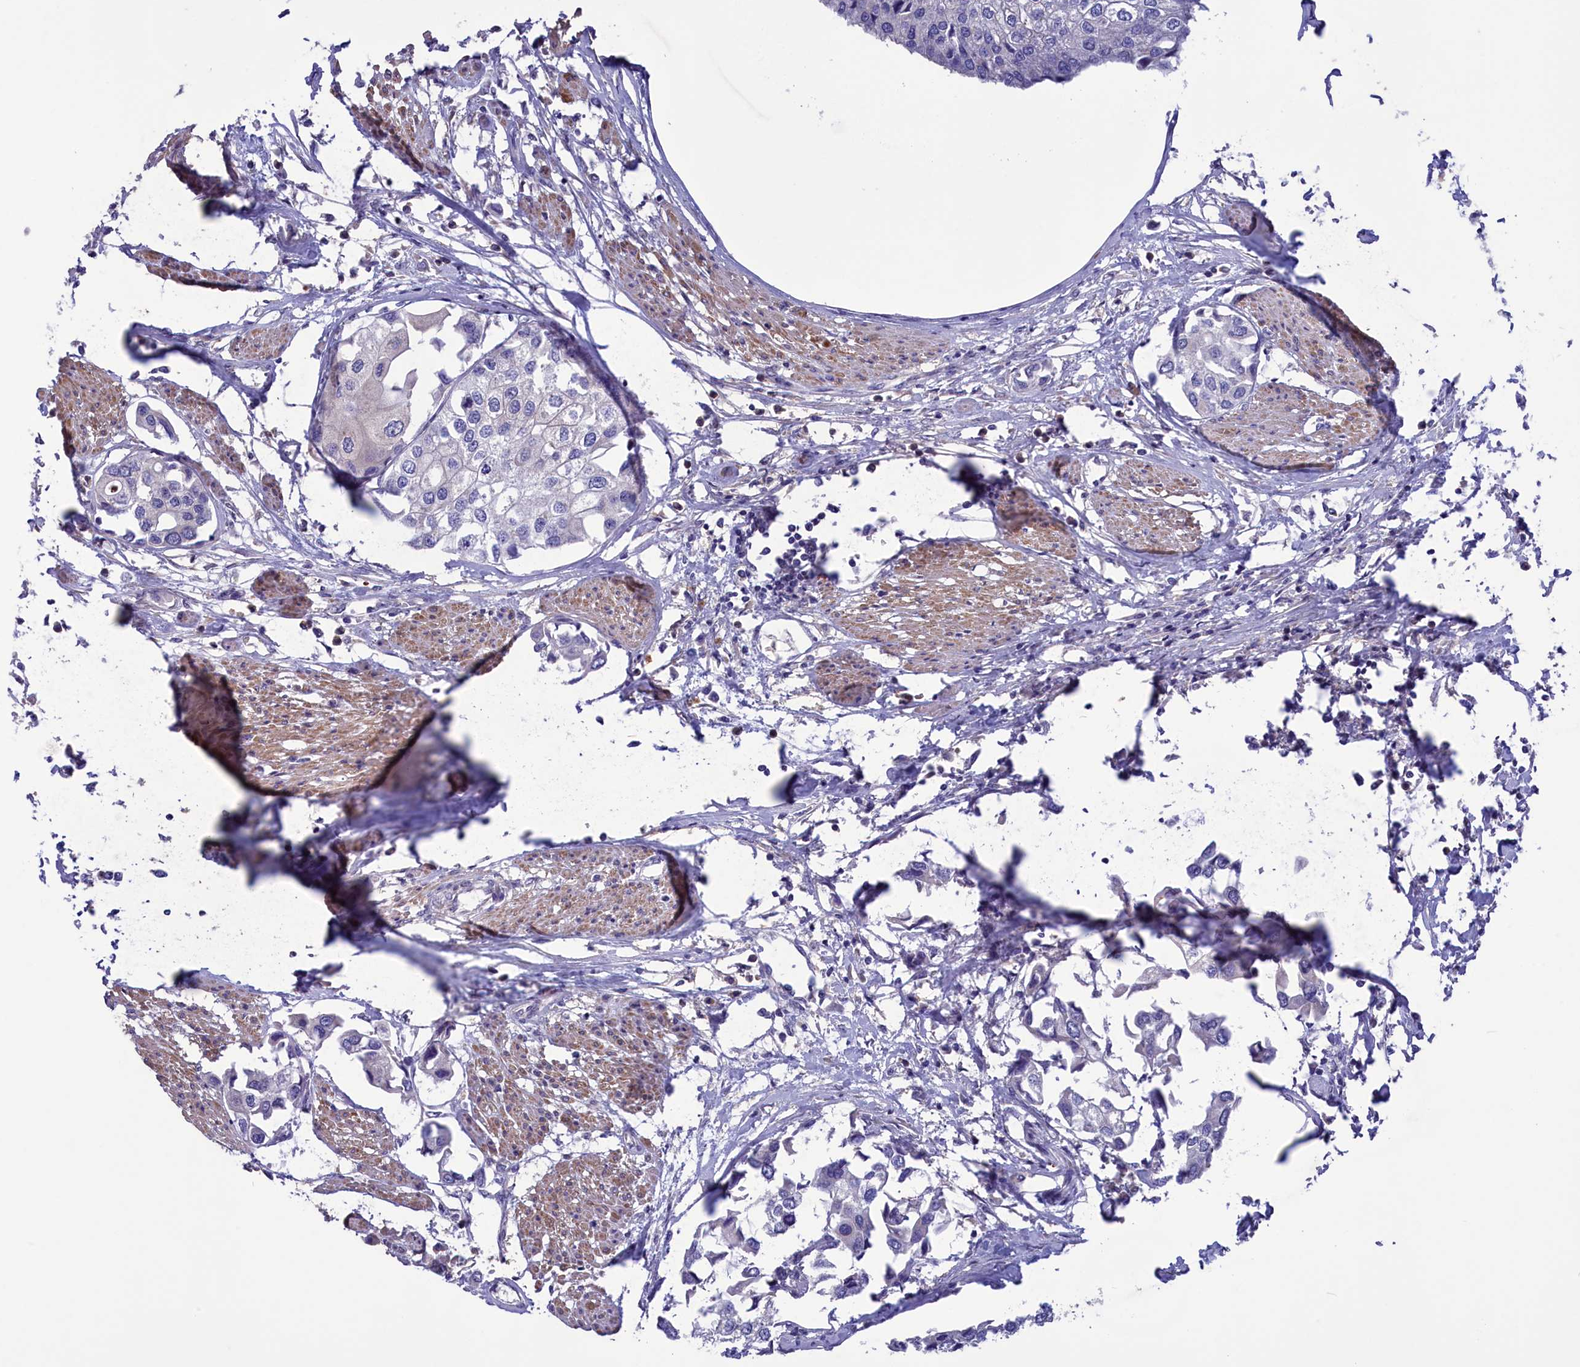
{"staining": {"intensity": "negative", "quantity": "none", "location": "none"}, "tissue": "urothelial cancer", "cell_type": "Tumor cells", "image_type": "cancer", "snomed": [{"axis": "morphology", "description": "Urothelial carcinoma, High grade"}, {"axis": "topography", "description": "Urinary bladder"}], "caption": "Micrograph shows no significant protein positivity in tumor cells of urothelial carcinoma (high-grade).", "gene": "AMDHD2", "patient": {"sex": "male", "age": 64}}